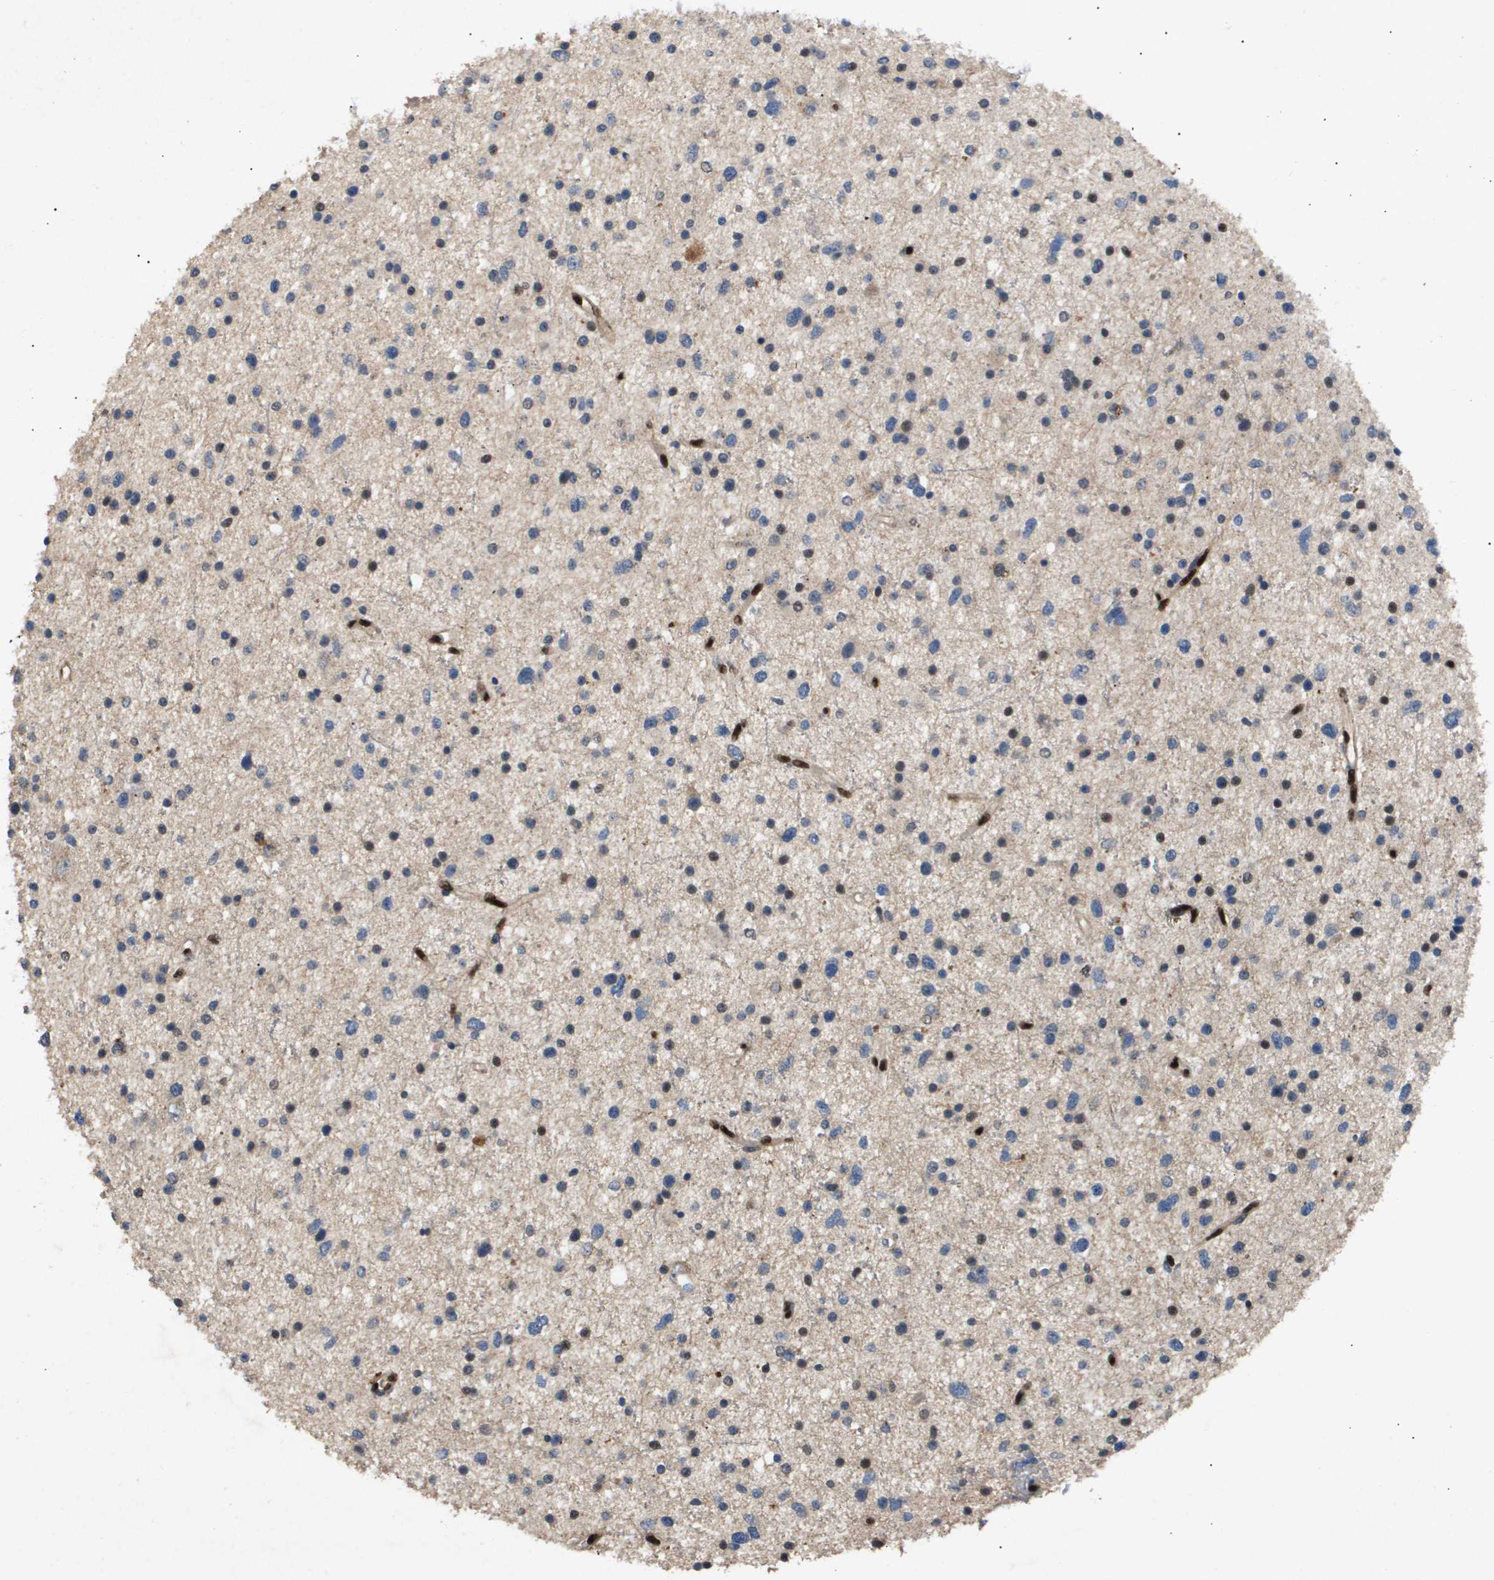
{"staining": {"intensity": "weak", "quantity": "<25%", "location": "cytoplasmic/membranous,nuclear"}, "tissue": "glioma", "cell_type": "Tumor cells", "image_type": "cancer", "snomed": [{"axis": "morphology", "description": "Glioma, malignant, Low grade"}, {"axis": "topography", "description": "Brain"}], "caption": "This is an immunohistochemistry (IHC) image of low-grade glioma (malignant). There is no expression in tumor cells.", "gene": "ERG", "patient": {"sex": "female", "age": 37}}